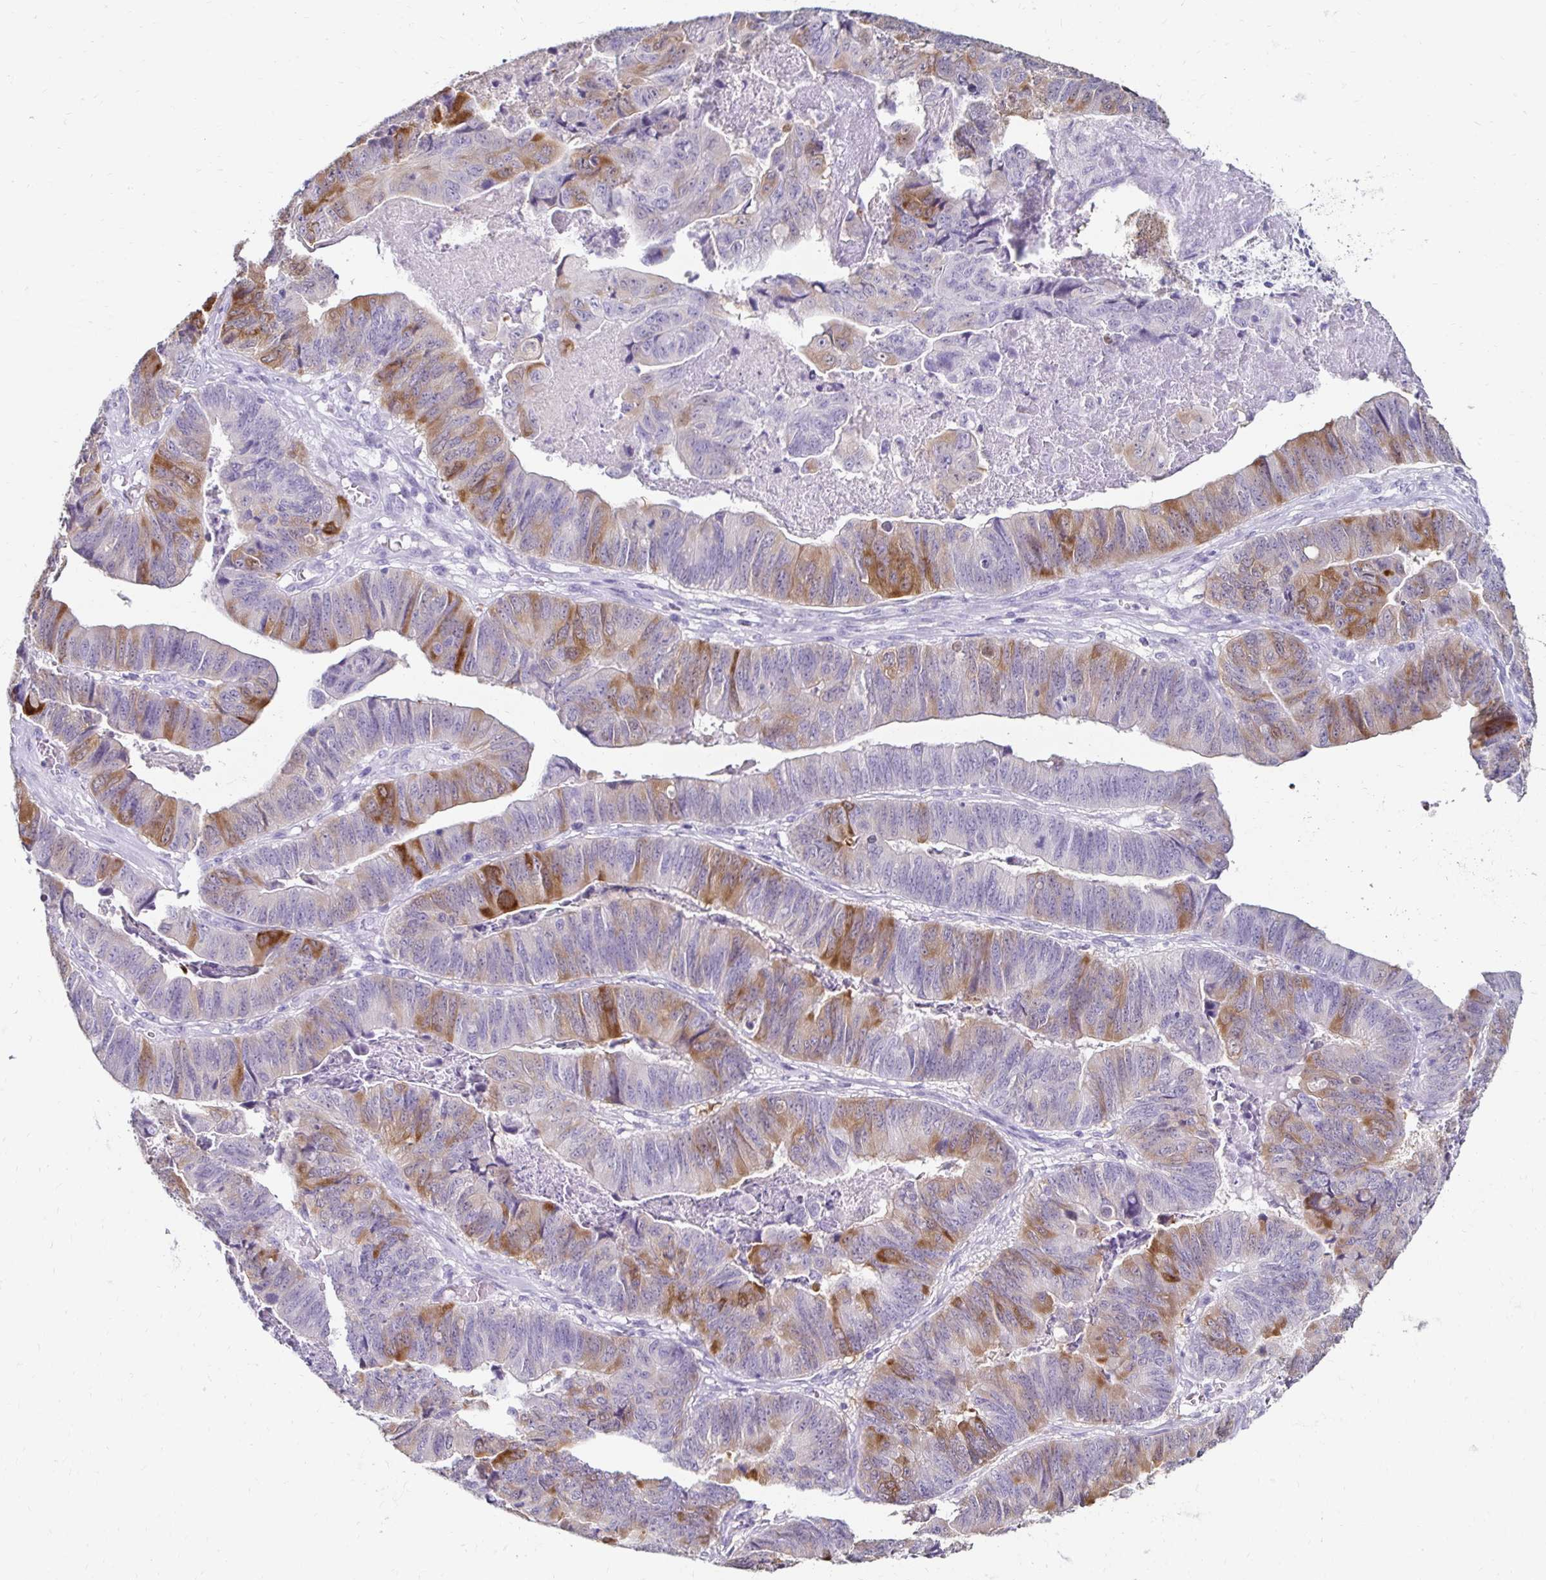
{"staining": {"intensity": "moderate", "quantity": "25%-75%", "location": "cytoplasmic/membranous"}, "tissue": "stomach cancer", "cell_type": "Tumor cells", "image_type": "cancer", "snomed": [{"axis": "morphology", "description": "Adenocarcinoma, NOS"}, {"axis": "topography", "description": "Stomach, lower"}], "caption": "A brown stain highlights moderate cytoplasmic/membranous positivity of a protein in adenocarcinoma (stomach) tumor cells. Nuclei are stained in blue.", "gene": "TOMM34", "patient": {"sex": "male", "age": 77}}